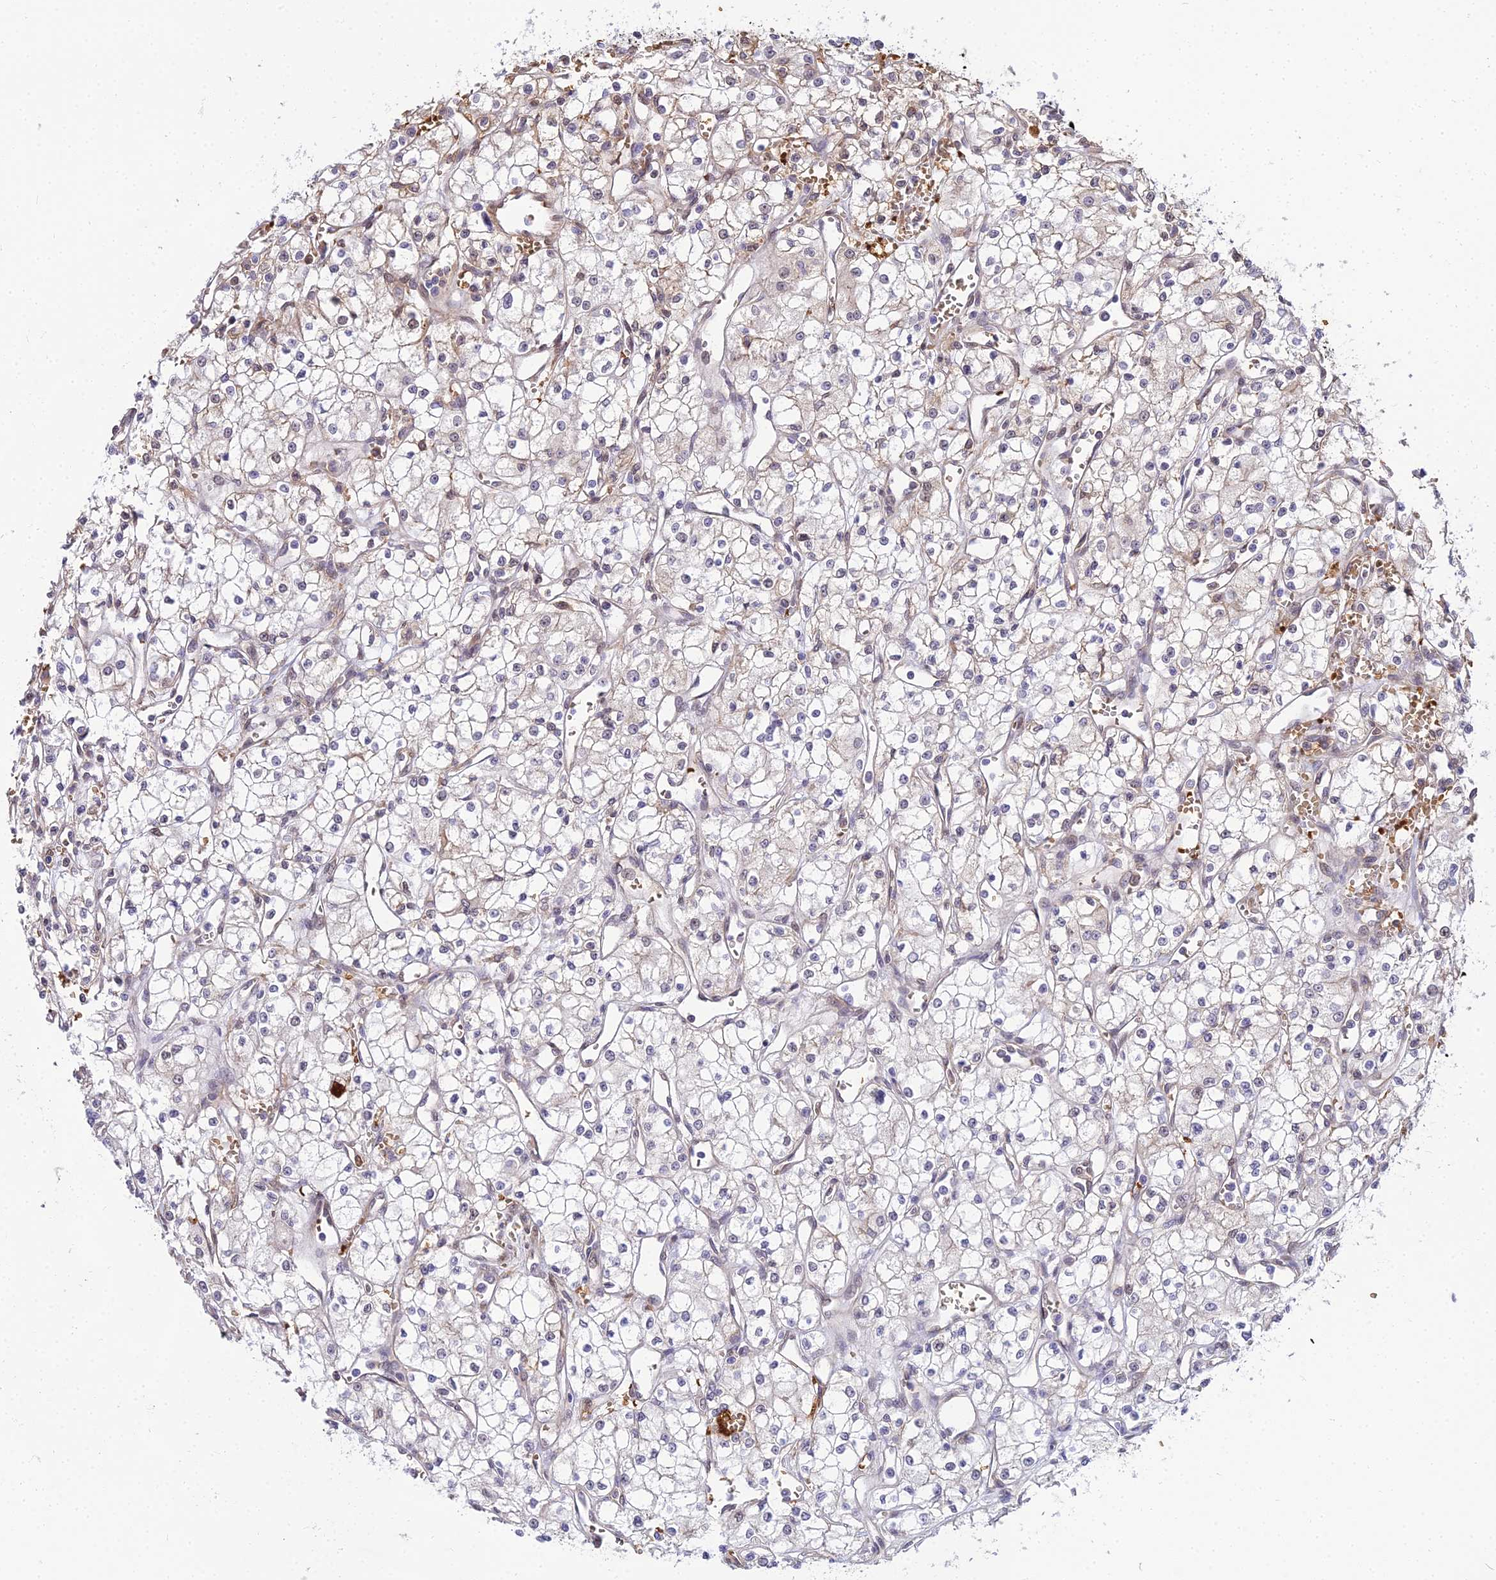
{"staining": {"intensity": "moderate", "quantity": "<25%", "location": "cytoplasmic/membranous"}, "tissue": "renal cancer", "cell_type": "Tumor cells", "image_type": "cancer", "snomed": [{"axis": "morphology", "description": "Adenocarcinoma, NOS"}, {"axis": "topography", "description": "Kidney"}], "caption": "Renal adenocarcinoma tissue demonstrates moderate cytoplasmic/membranous positivity in about <25% of tumor cells, visualized by immunohistochemistry.", "gene": "BCL9", "patient": {"sex": "male", "age": 59}}